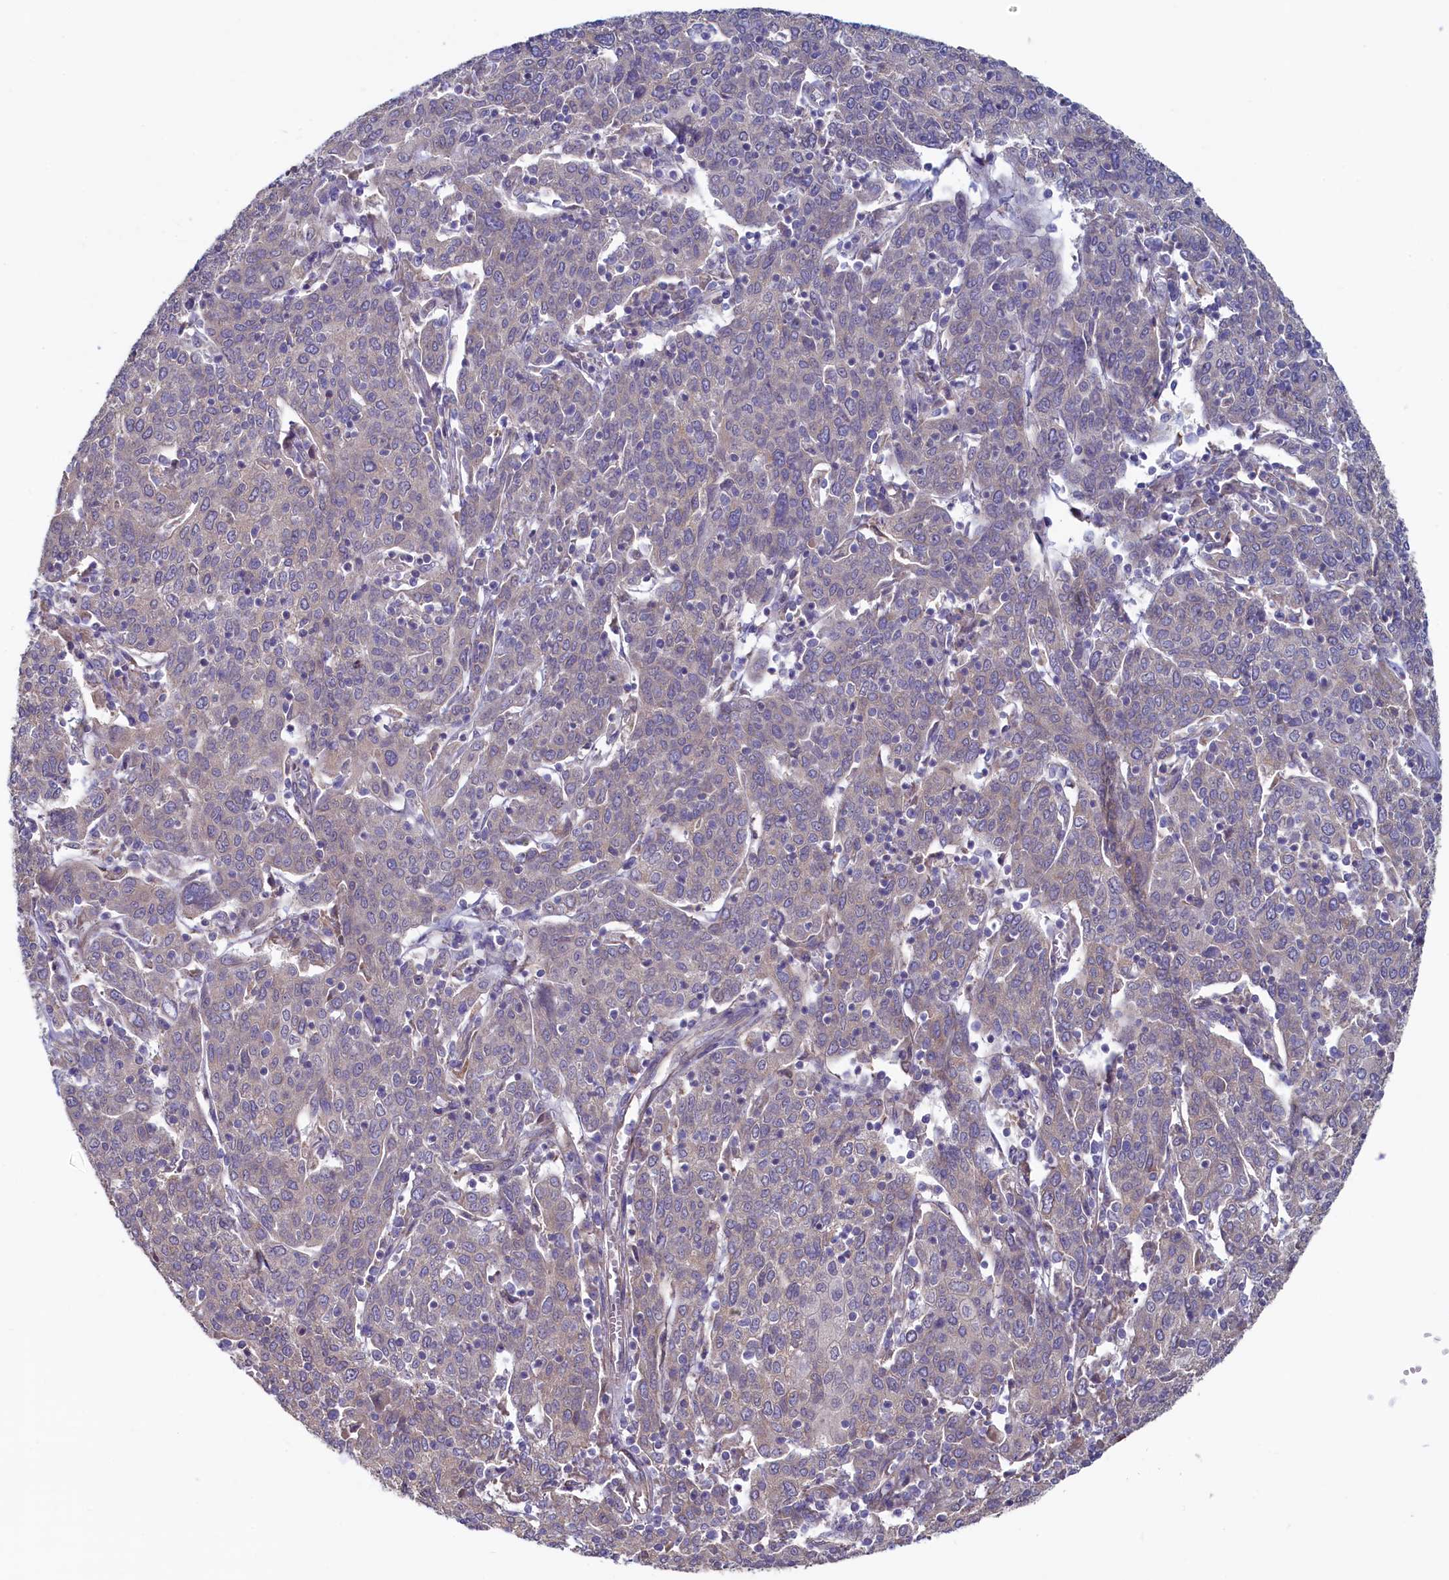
{"staining": {"intensity": "weak", "quantity": "<25%", "location": "cytoplasmic/membranous"}, "tissue": "cervical cancer", "cell_type": "Tumor cells", "image_type": "cancer", "snomed": [{"axis": "morphology", "description": "Squamous cell carcinoma, NOS"}, {"axis": "topography", "description": "Cervix"}], "caption": "Micrograph shows no significant protein positivity in tumor cells of cervical squamous cell carcinoma.", "gene": "SPATA2L", "patient": {"sex": "female", "age": 67}}